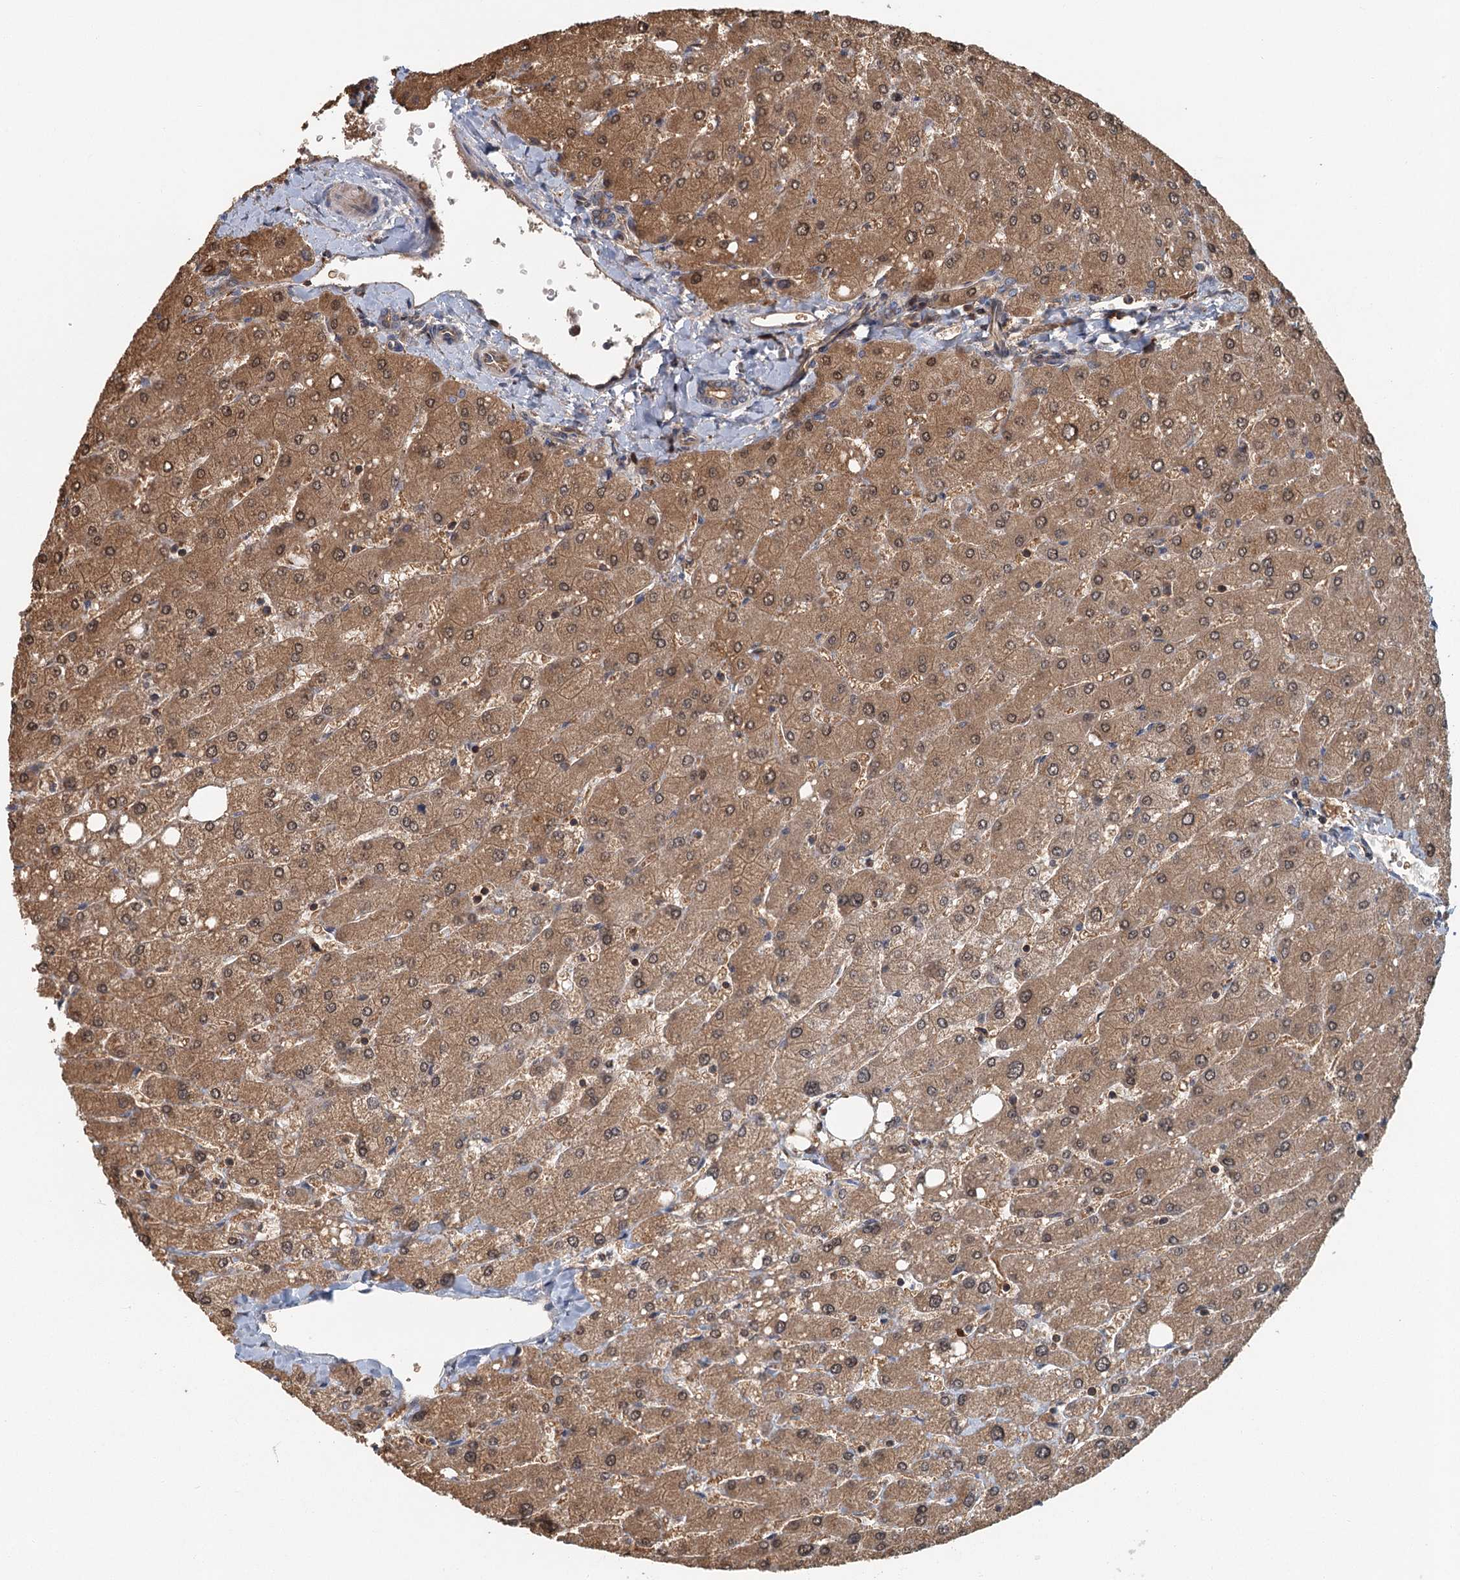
{"staining": {"intensity": "weak", "quantity": ">75%", "location": "cytoplasmic/membranous"}, "tissue": "liver", "cell_type": "Cholangiocytes", "image_type": "normal", "snomed": [{"axis": "morphology", "description": "Normal tissue, NOS"}, {"axis": "topography", "description": "Liver"}], "caption": "Immunohistochemical staining of unremarkable human liver exhibits low levels of weak cytoplasmic/membranous expression in approximately >75% of cholangiocytes. (Brightfield microscopy of DAB IHC at high magnification).", "gene": "ZNF527", "patient": {"sex": "male", "age": 55}}